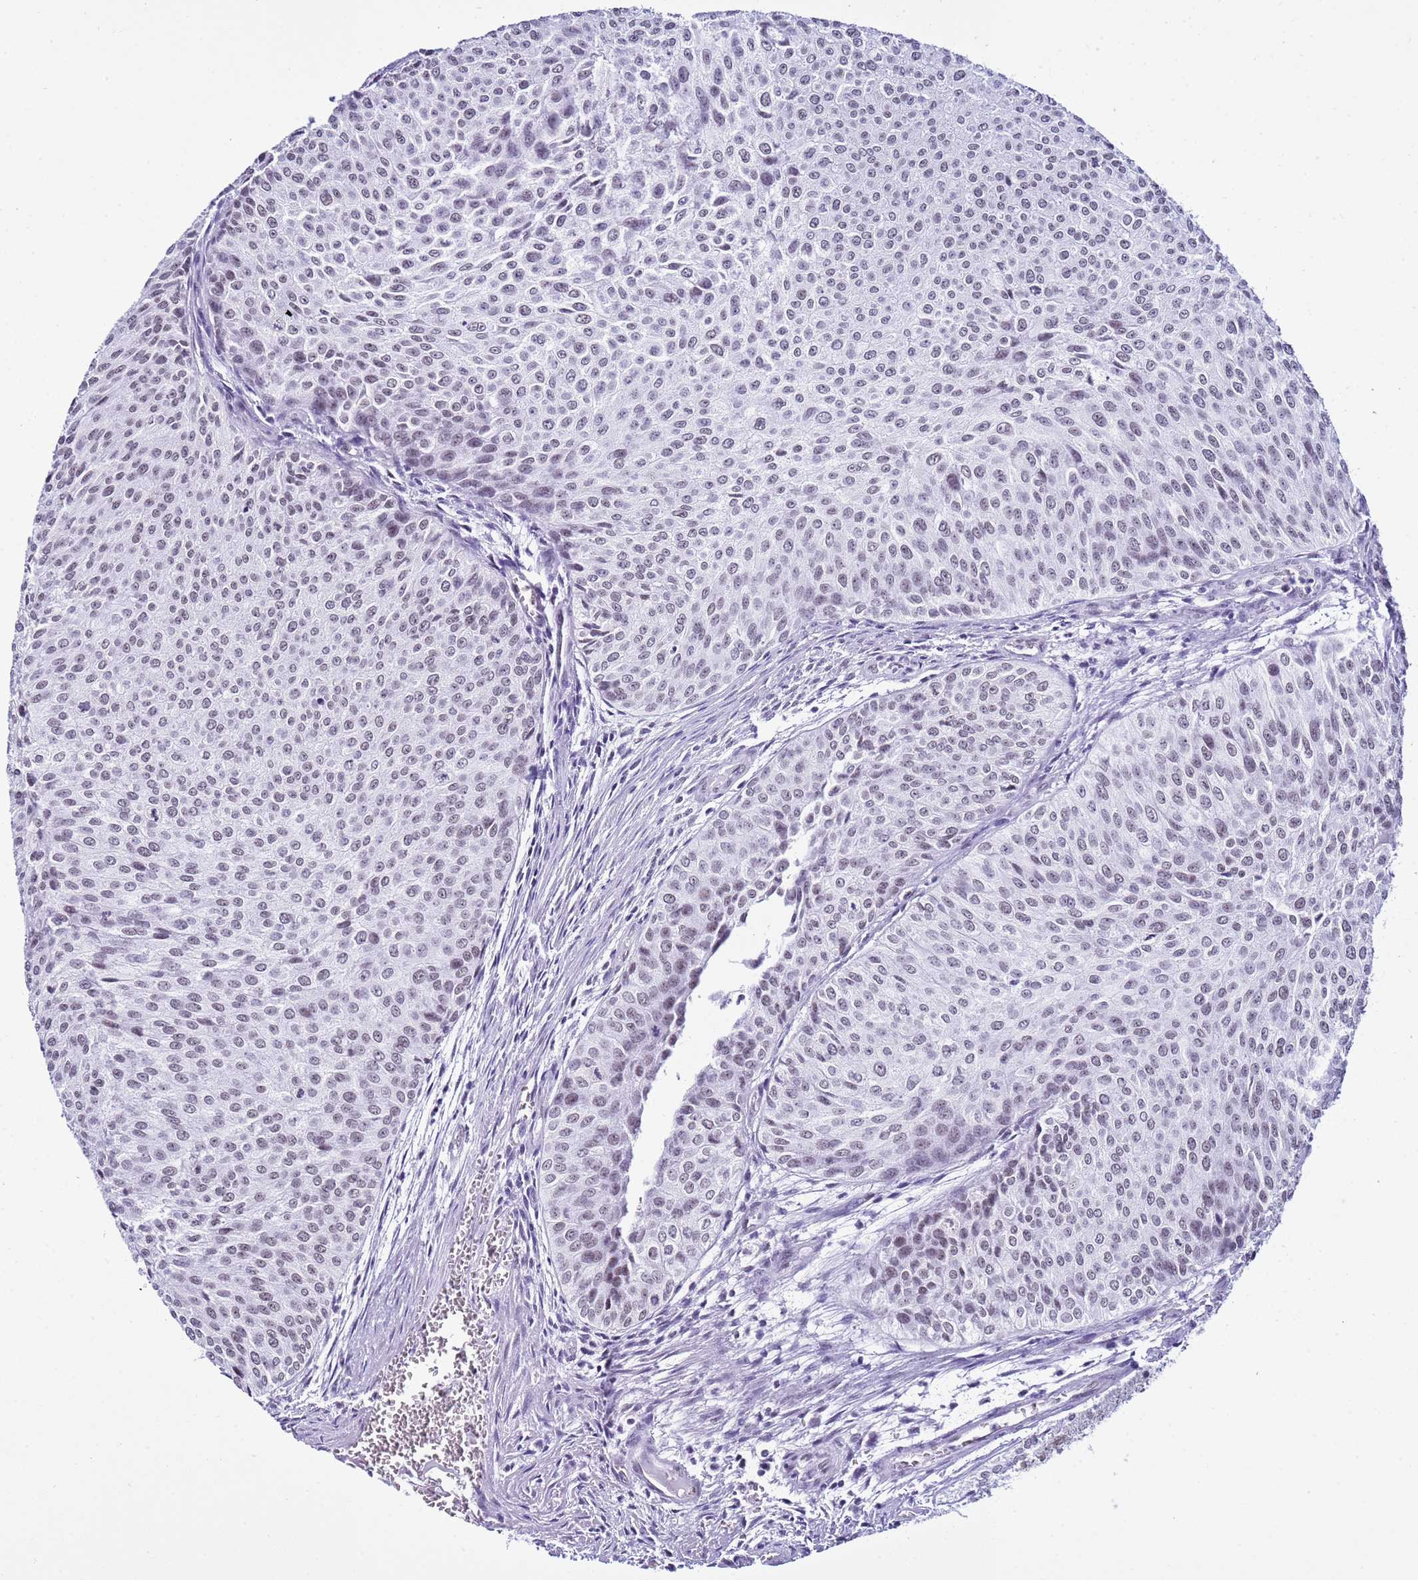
{"staining": {"intensity": "weak", "quantity": "25%-75%", "location": "nuclear"}, "tissue": "urothelial cancer", "cell_type": "Tumor cells", "image_type": "cancer", "snomed": [{"axis": "morphology", "description": "Urothelial carcinoma, Low grade"}, {"axis": "topography", "description": "Urinary bladder"}], "caption": "Immunohistochemistry (IHC) photomicrograph of neoplastic tissue: human urothelial cancer stained using immunohistochemistry shows low levels of weak protein expression localized specifically in the nuclear of tumor cells, appearing as a nuclear brown color.", "gene": "DHX15", "patient": {"sex": "male", "age": 84}}